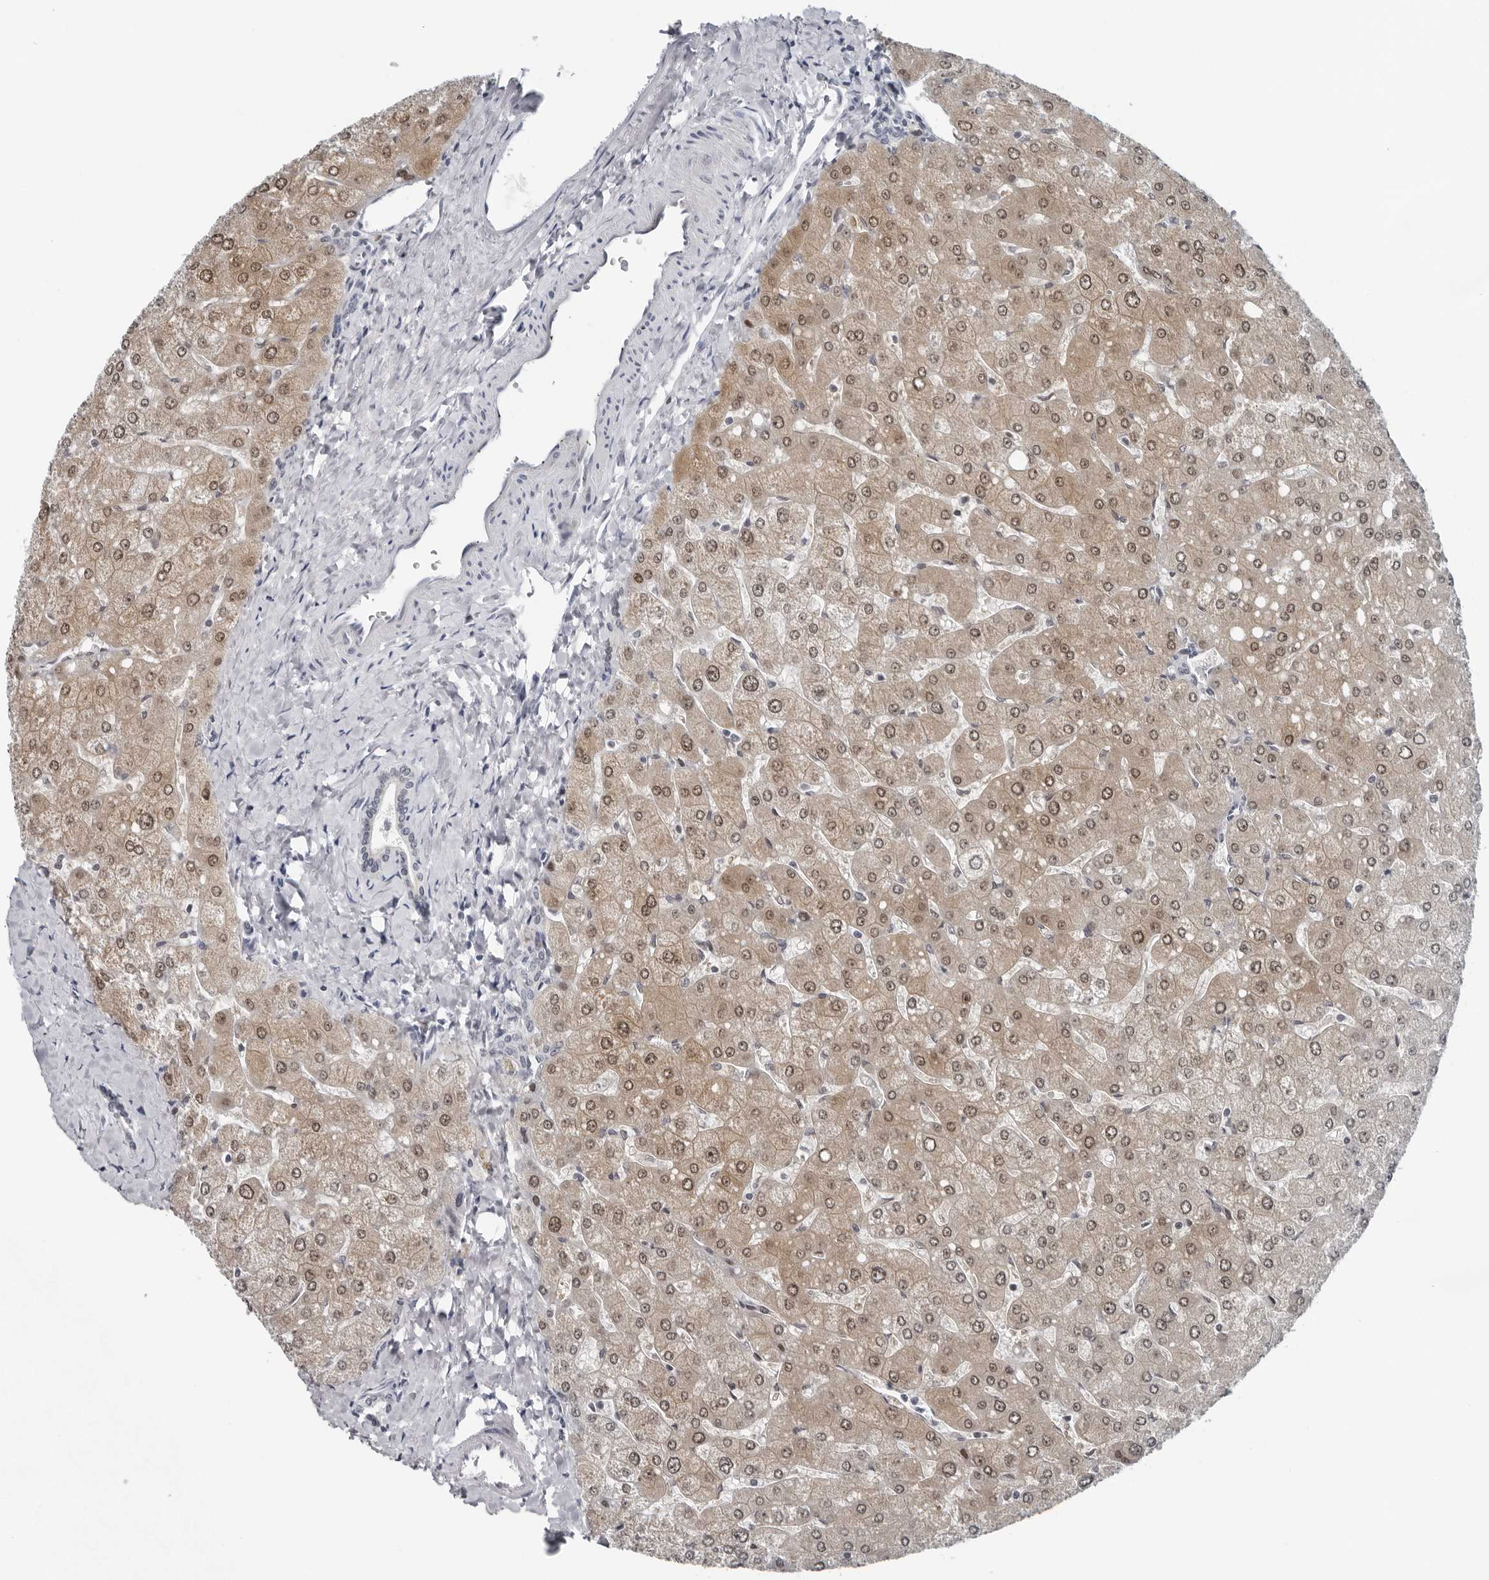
{"staining": {"intensity": "negative", "quantity": "none", "location": "none"}, "tissue": "liver", "cell_type": "Cholangiocytes", "image_type": "normal", "snomed": [{"axis": "morphology", "description": "Normal tissue, NOS"}, {"axis": "topography", "description": "Liver"}], "caption": "This is a photomicrograph of immunohistochemistry (IHC) staining of benign liver, which shows no staining in cholangiocytes.", "gene": "PPP1R42", "patient": {"sex": "male", "age": 55}}